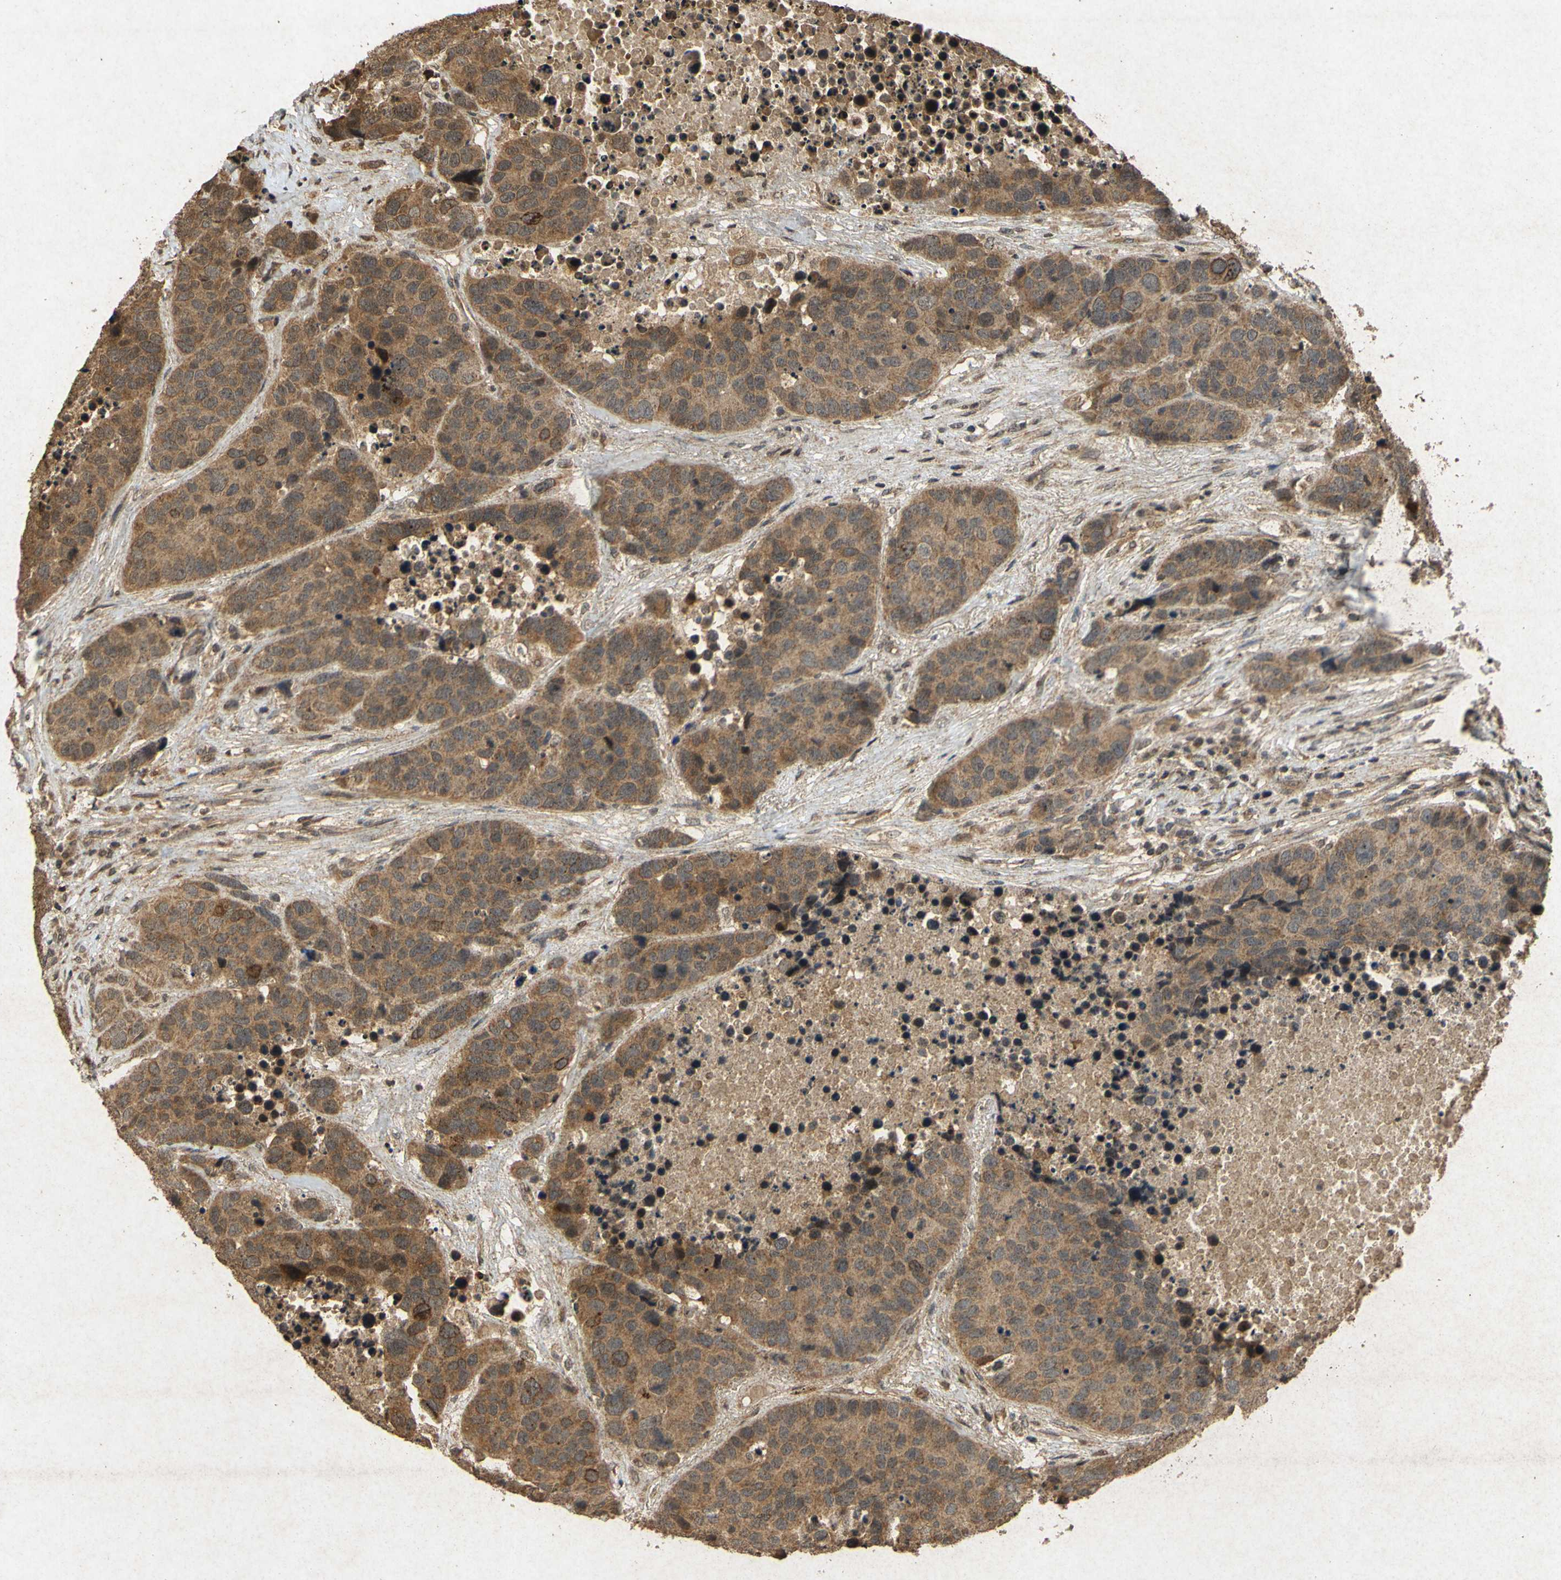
{"staining": {"intensity": "moderate", "quantity": ">75%", "location": "cytoplasmic/membranous"}, "tissue": "carcinoid", "cell_type": "Tumor cells", "image_type": "cancer", "snomed": [{"axis": "morphology", "description": "Carcinoid, malignant, NOS"}, {"axis": "topography", "description": "Lung"}], "caption": "This is an image of IHC staining of malignant carcinoid, which shows moderate staining in the cytoplasmic/membranous of tumor cells.", "gene": "ATP6V1H", "patient": {"sex": "male", "age": 60}}